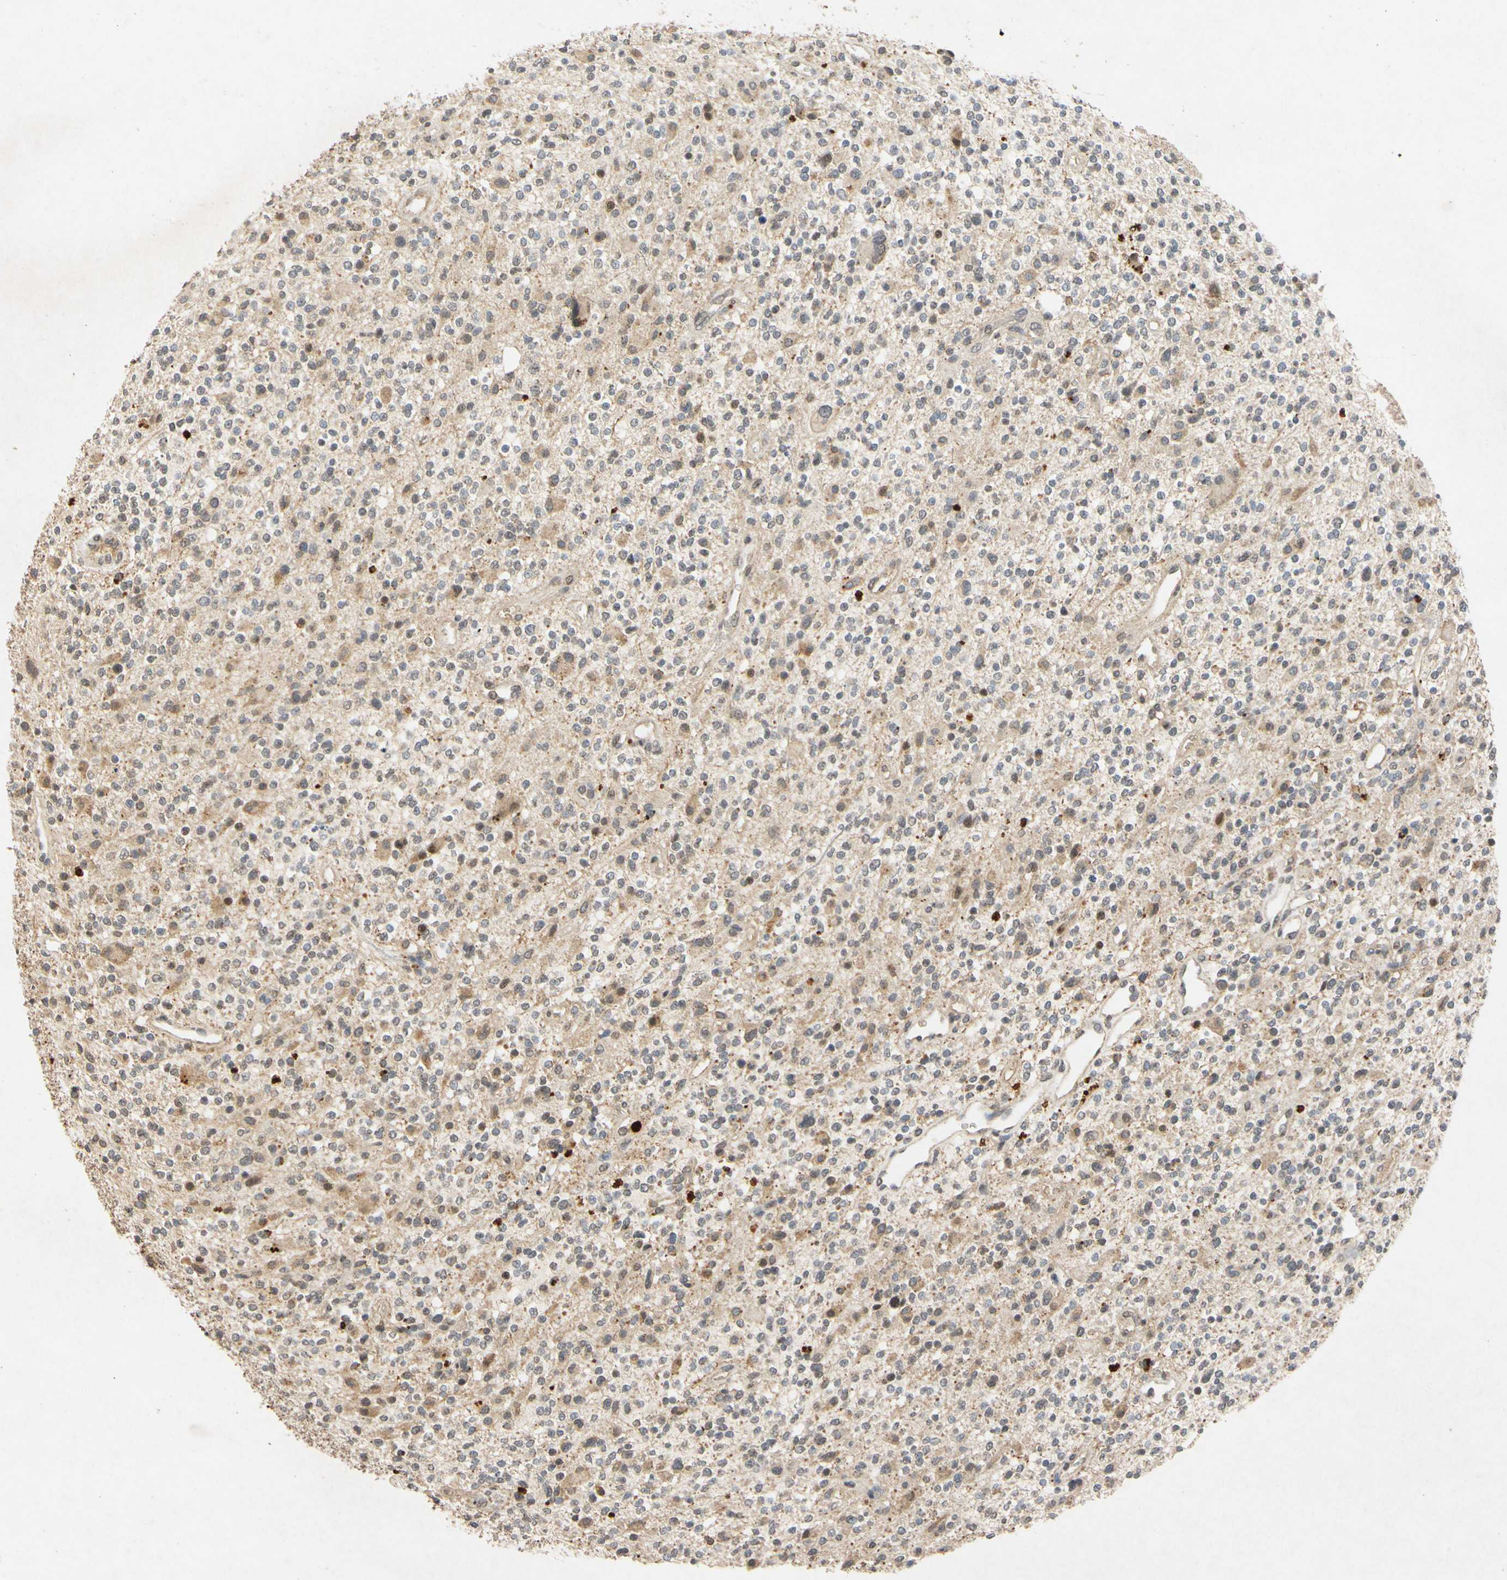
{"staining": {"intensity": "moderate", "quantity": "25%-75%", "location": "cytoplasmic/membranous"}, "tissue": "glioma", "cell_type": "Tumor cells", "image_type": "cancer", "snomed": [{"axis": "morphology", "description": "Glioma, malignant, High grade"}, {"axis": "topography", "description": "Brain"}], "caption": "Protein staining shows moderate cytoplasmic/membranous positivity in about 25%-75% of tumor cells in glioma. (brown staining indicates protein expression, while blue staining denotes nuclei).", "gene": "CP", "patient": {"sex": "male", "age": 48}}